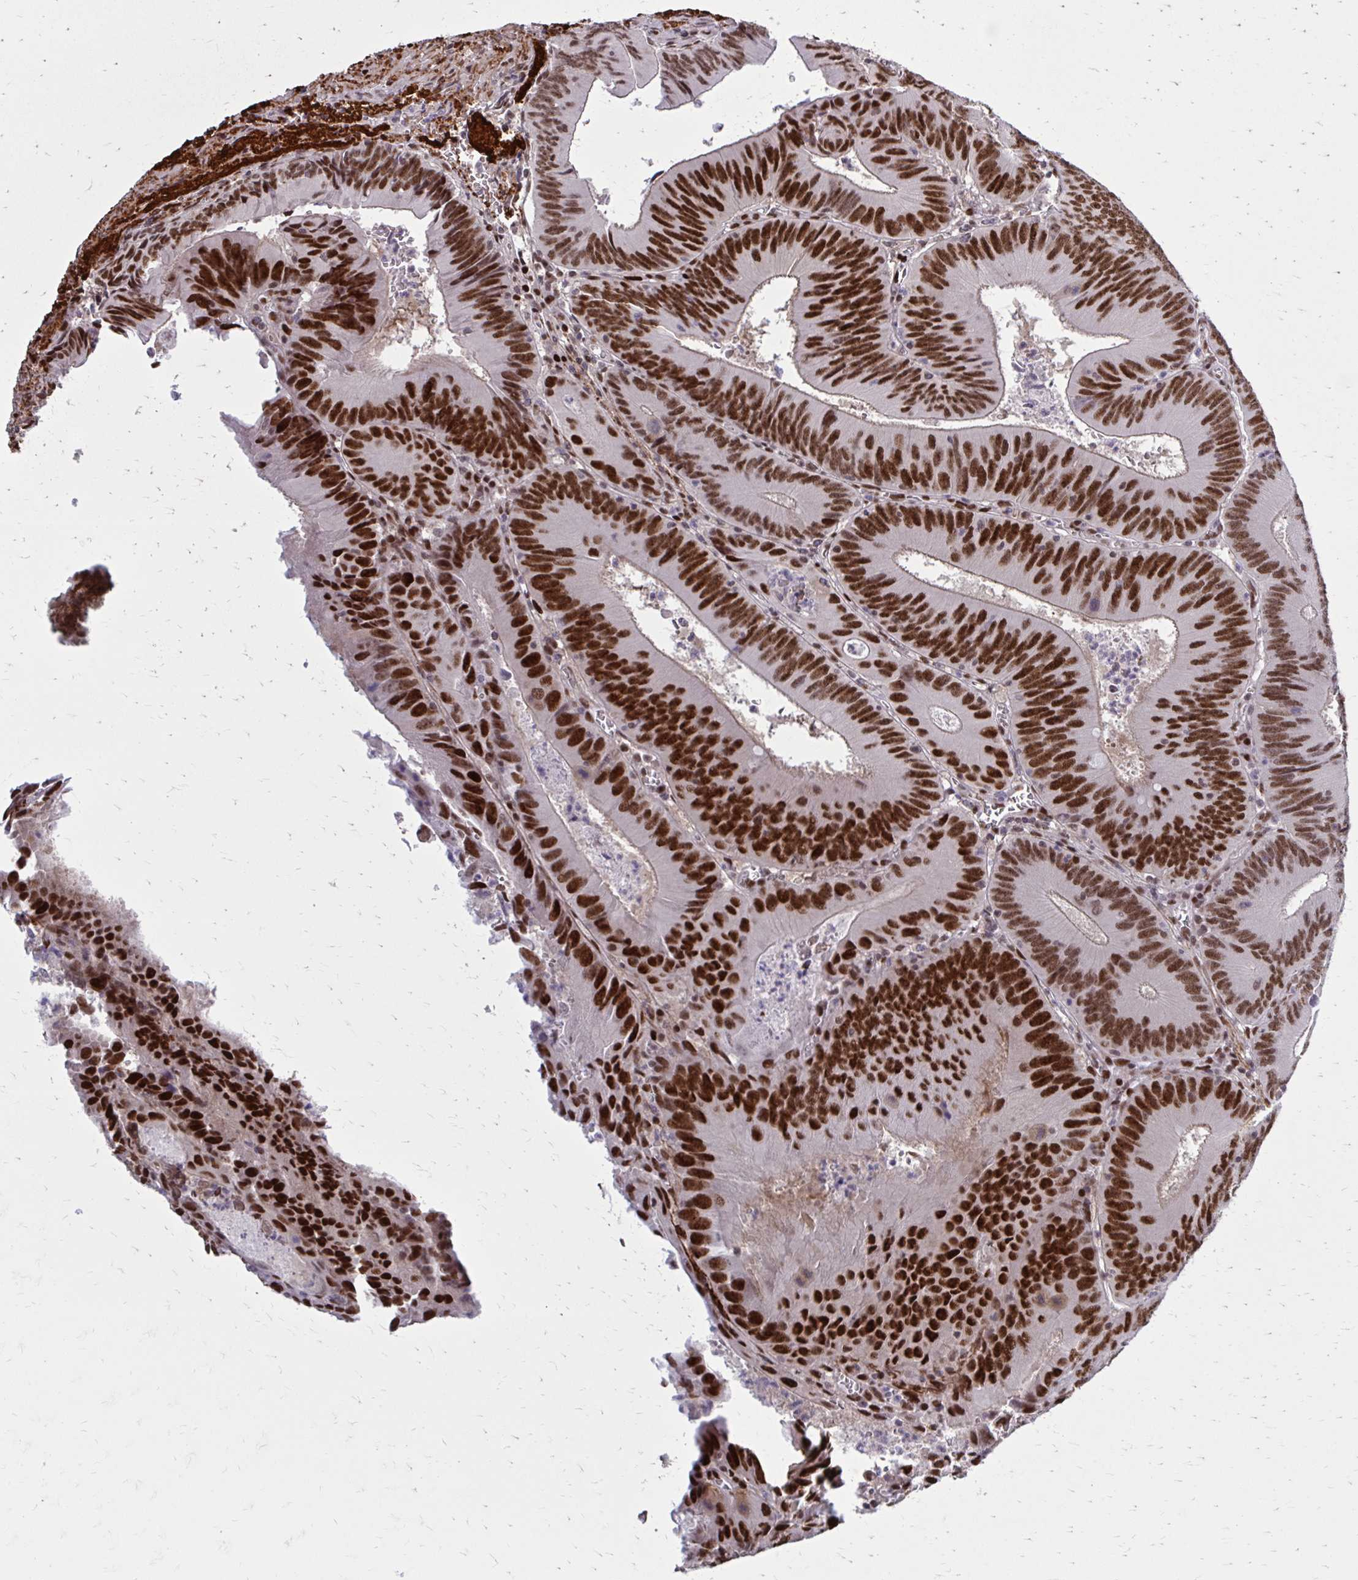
{"staining": {"intensity": "strong", "quantity": ">75%", "location": "nuclear"}, "tissue": "colorectal cancer", "cell_type": "Tumor cells", "image_type": "cancer", "snomed": [{"axis": "morphology", "description": "Adenocarcinoma, NOS"}, {"axis": "topography", "description": "Rectum"}], "caption": "IHC micrograph of colorectal cancer (adenocarcinoma) stained for a protein (brown), which reveals high levels of strong nuclear expression in approximately >75% of tumor cells.", "gene": "PSME4", "patient": {"sex": "female", "age": 72}}